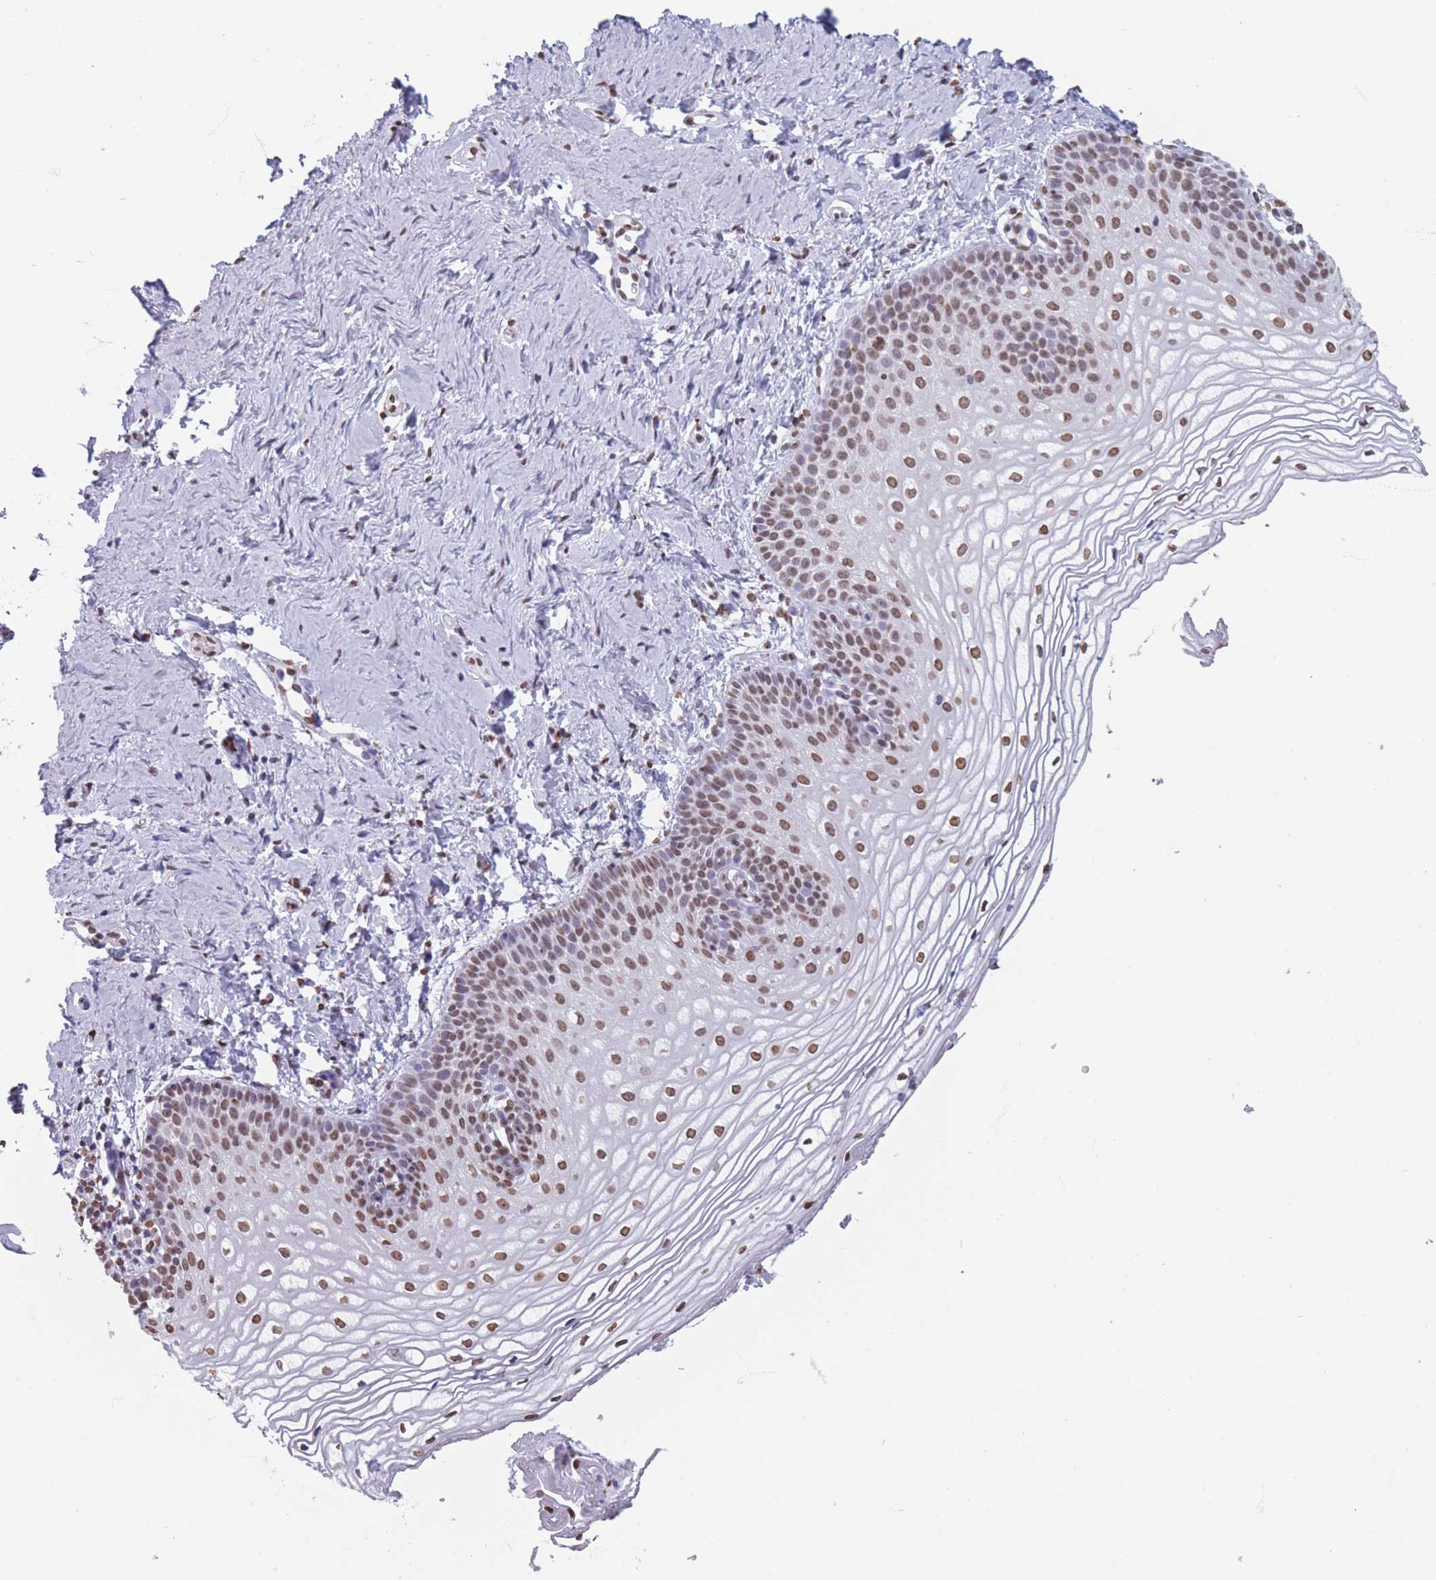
{"staining": {"intensity": "moderate", "quantity": "25%-75%", "location": "nuclear"}, "tissue": "vagina", "cell_type": "Squamous epithelial cells", "image_type": "normal", "snomed": [{"axis": "morphology", "description": "Normal tissue, NOS"}, {"axis": "topography", "description": "Vagina"}], "caption": "Immunohistochemistry of benign human vagina displays medium levels of moderate nuclear positivity in about 25%-75% of squamous epithelial cells.", "gene": "RYK", "patient": {"sex": "female", "age": 56}}